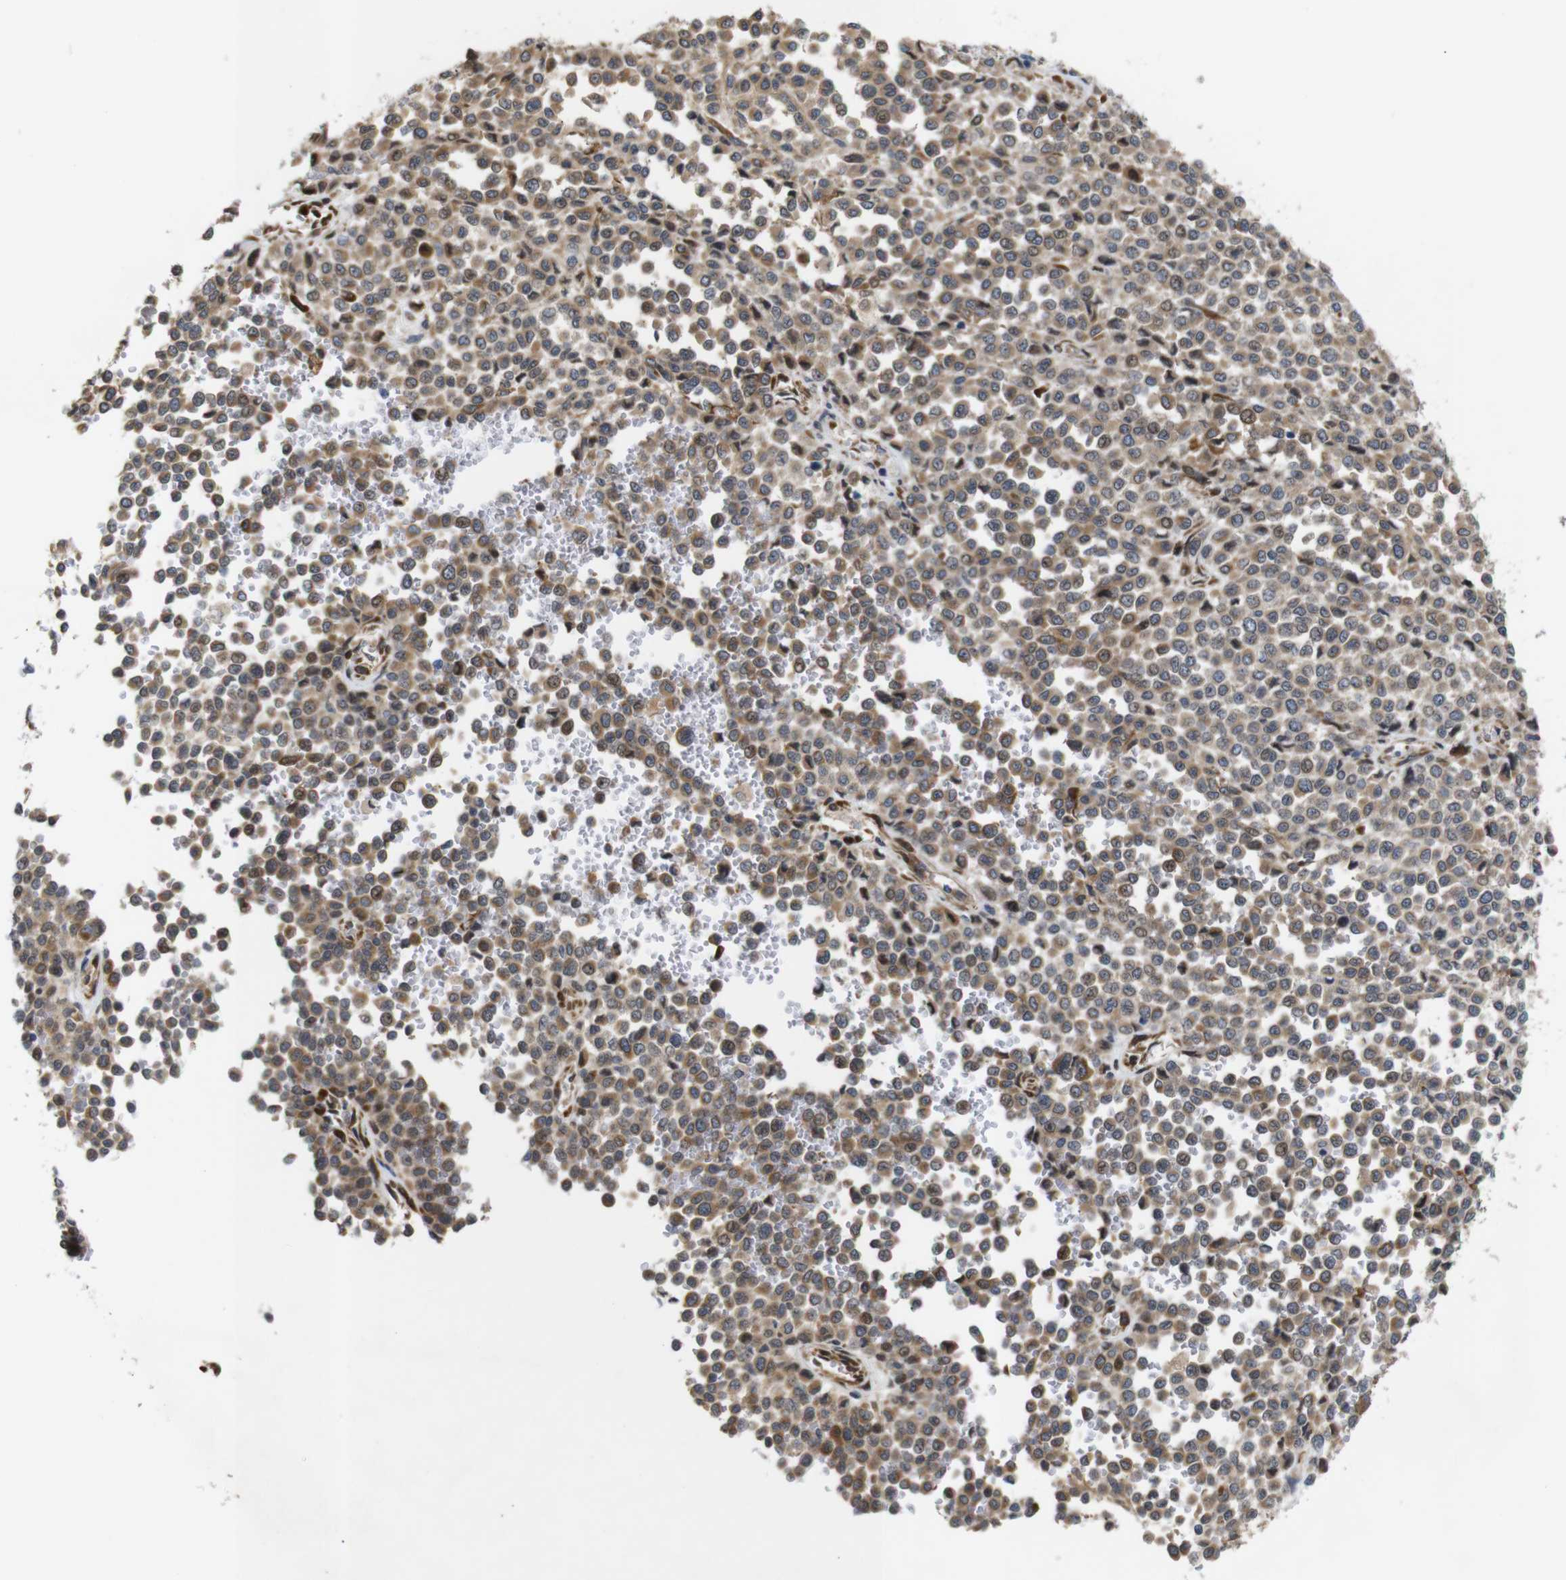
{"staining": {"intensity": "moderate", "quantity": ">75%", "location": "cytoplasmic/membranous"}, "tissue": "melanoma", "cell_type": "Tumor cells", "image_type": "cancer", "snomed": [{"axis": "morphology", "description": "Malignant melanoma, Metastatic site"}, {"axis": "topography", "description": "Pancreas"}], "caption": "Human malignant melanoma (metastatic site) stained with a brown dye displays moderate cytoplasmic/membranous positive staining in about >75% of tumor cells.", "gene": "P3H2", "patient": {"sex": "female", "age": 30}}